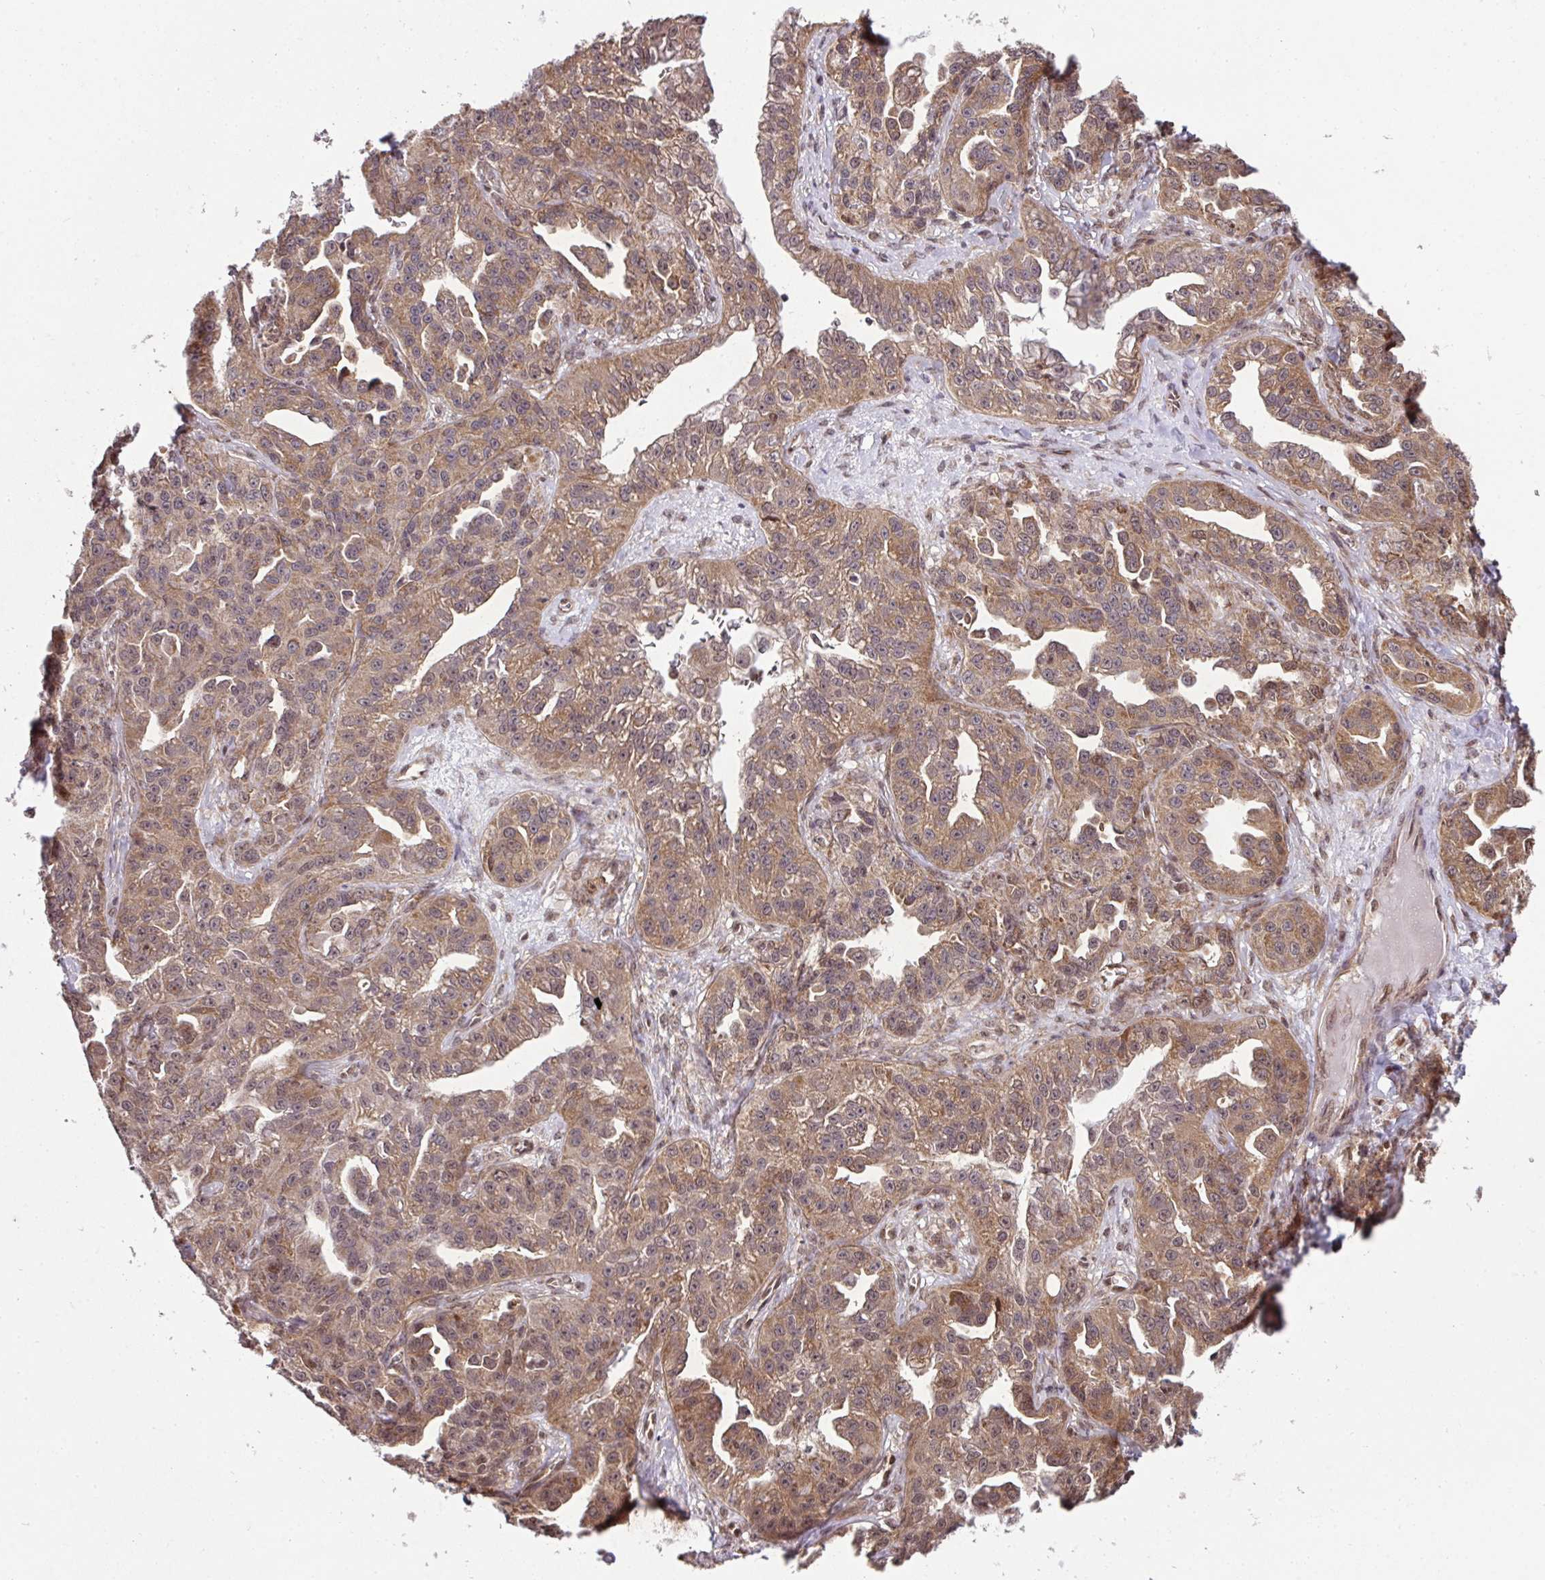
{"staining": {"intensity": "moderate", "quantity": ">75%", "location": "cytoplasmic/membranous,nuclear"}, "tissue": "ovarian cancer", "cell_type": "Tumor cells", "image_type": "cancer", "snomed": [{"axis": "morphology", "description": "Cystadenocarcinoma, serous, NOS"}, {"axis": "topography", "description": "Ovary"}], "caption": "Human ovarian cancer stained with a brown dye shows moderate cytoplasmic/membranous and nuclear positive staining in approximately >75% of tumor cells.", "gene": "PLK1", "patient": {"sex": "female", "age": 75}}